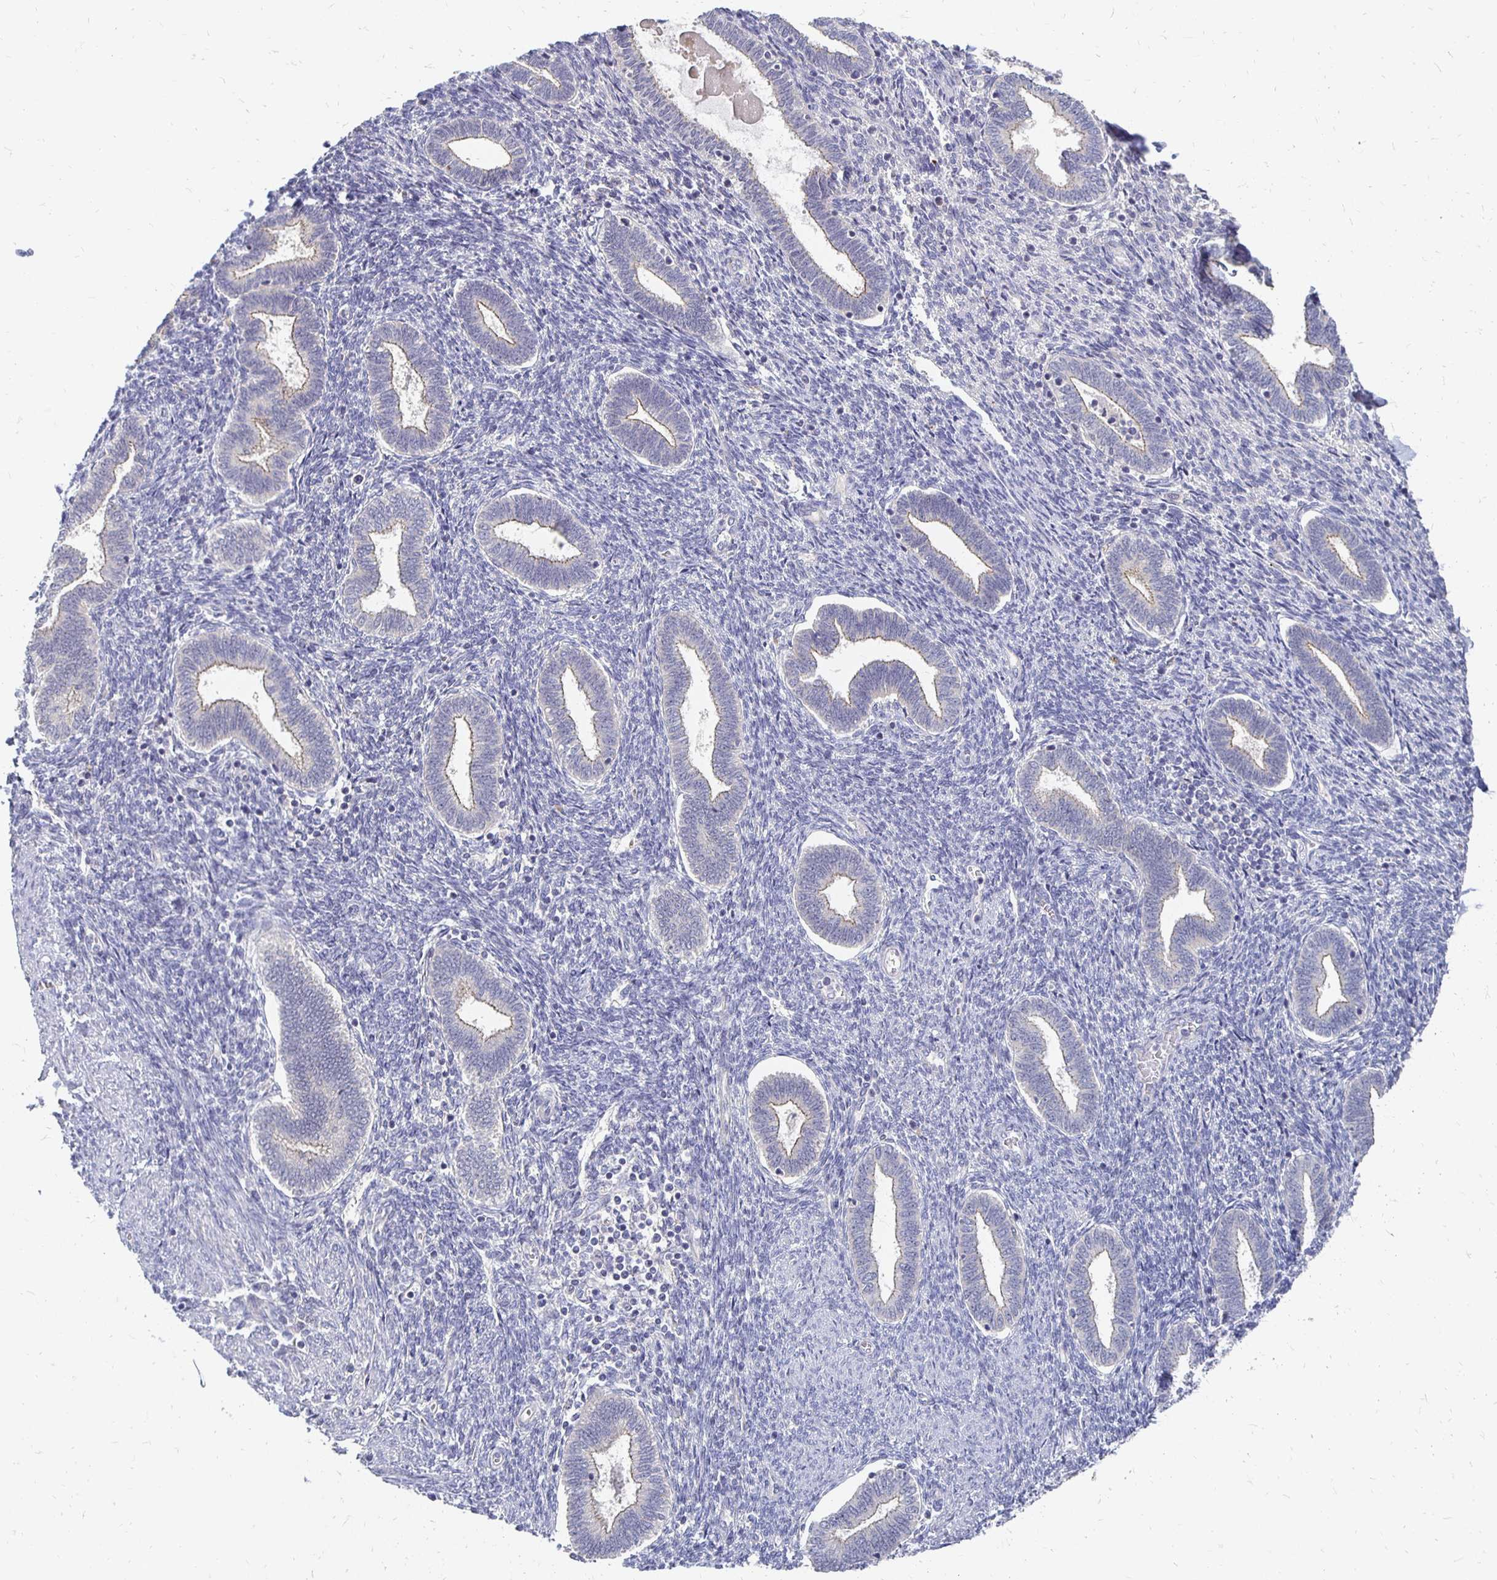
{"staining": {"intensity": "negative", "quantity": "none", "location": "none"}, "tissue": "endometrium", "cell_type": "Cells in endometrial stroma", "image_type": "normal", "snomed": [{"axis": "morphology", "description": "Normal tissue, NOS"}, {"axis": "topography", "description": "Endometrium"}], "caption": "High magnification brightfield microscopy of unremarkable endometrium stained with DAB (brown) and counterstained with hematoxylin (blue): cells in endometrial stroma show no significant positivity. The staining is performed using DAB brown chromogen with nuclei counter-stained in using hematoxylin.", "gene": "FKRP", "patient": {"sex": "female", "age": 42}}